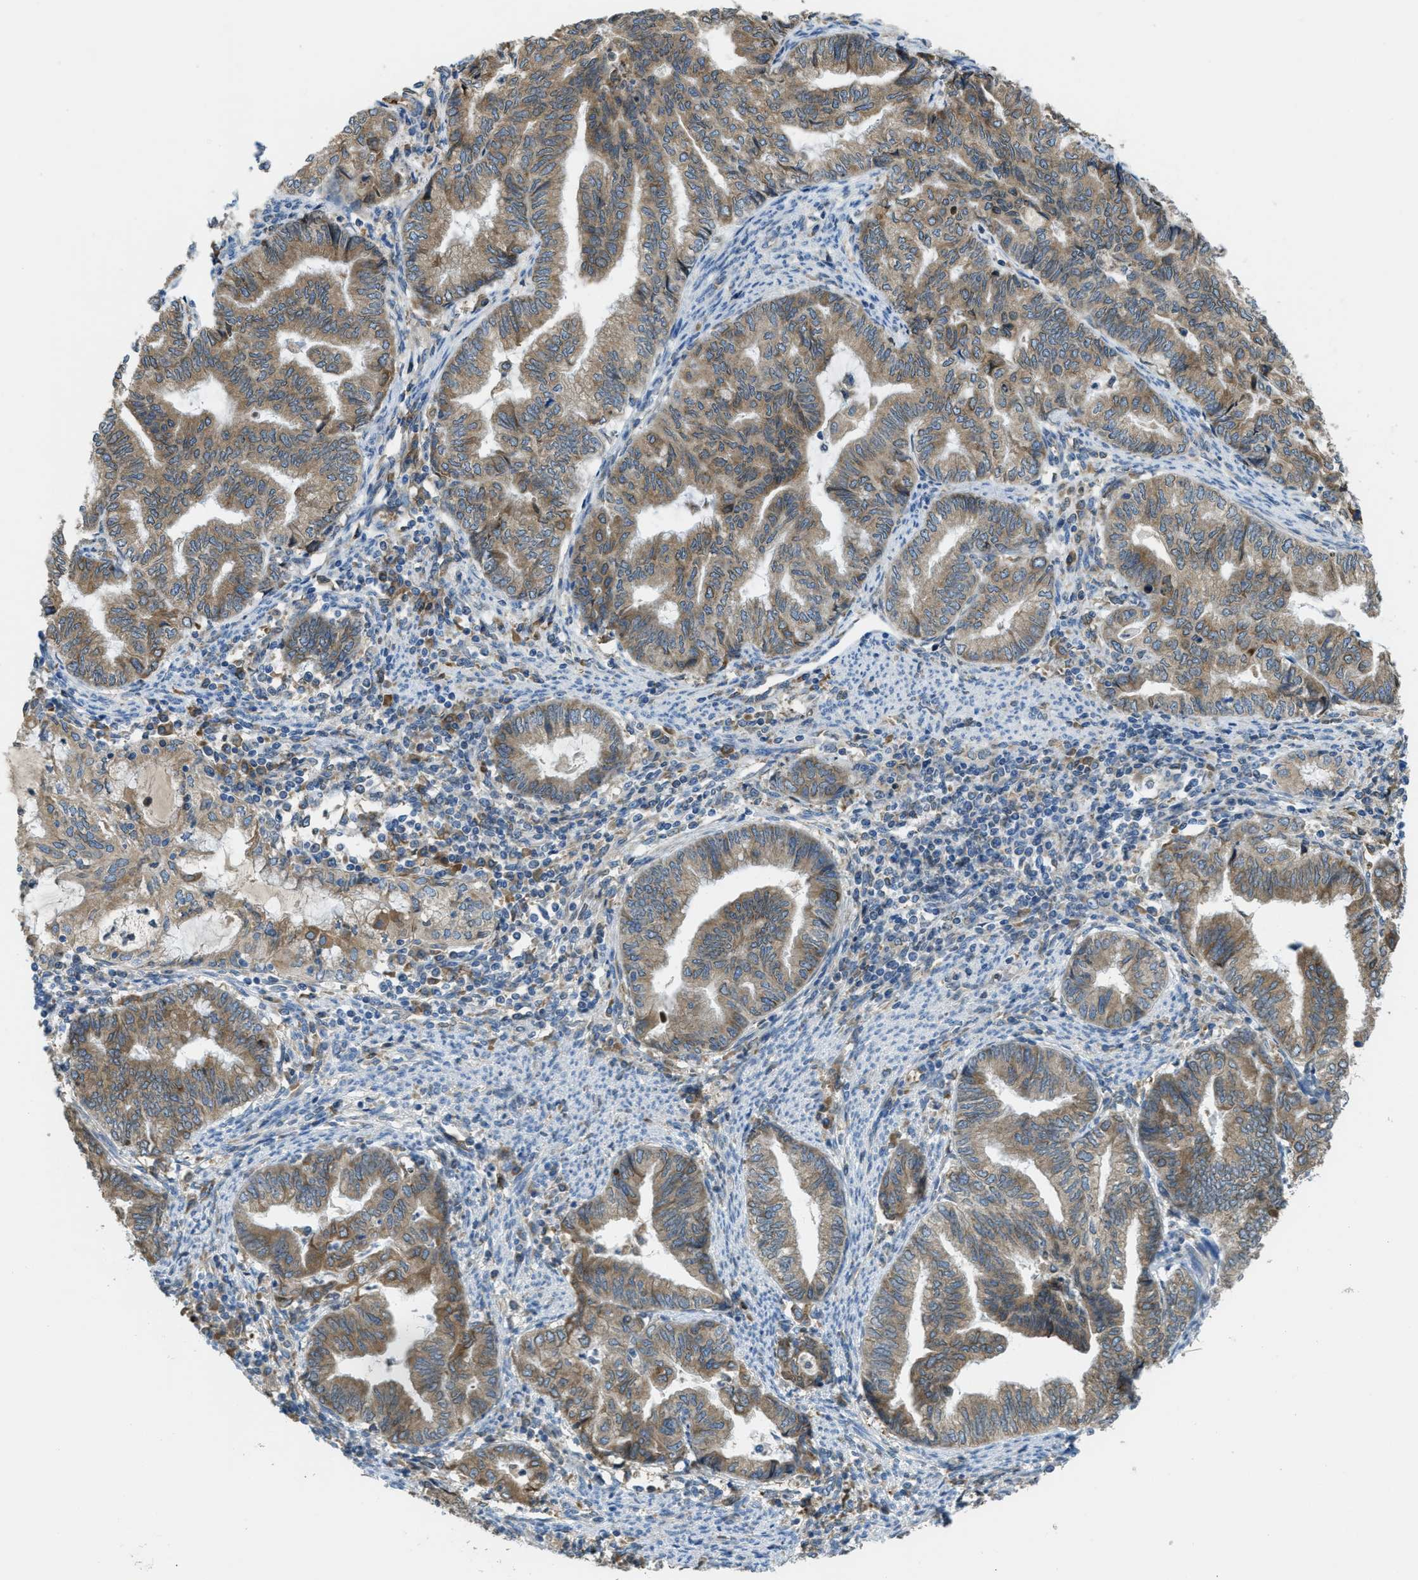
{"staining": {"intensity": "moderate", "quantity": ">75%", "location": "cytoplasmic/membranous"}, "tissue": "endometrial cancer", "cell_type": "Tumor cells", "image_type": "cancer", "snomed": [{"axis": "morphology", "description": "Adenocarcinoma, NOS"}, {"axis": "topography", "description": "Endometrium"}], "caption": "Tumor cells display medium levels of moderate cytoplasmic/membranous positivity in about >75% of cells in human adenocarcinoma (endometrial).", "gene": "MPDU1", "patient": {"sex": "female", "age": 79}}